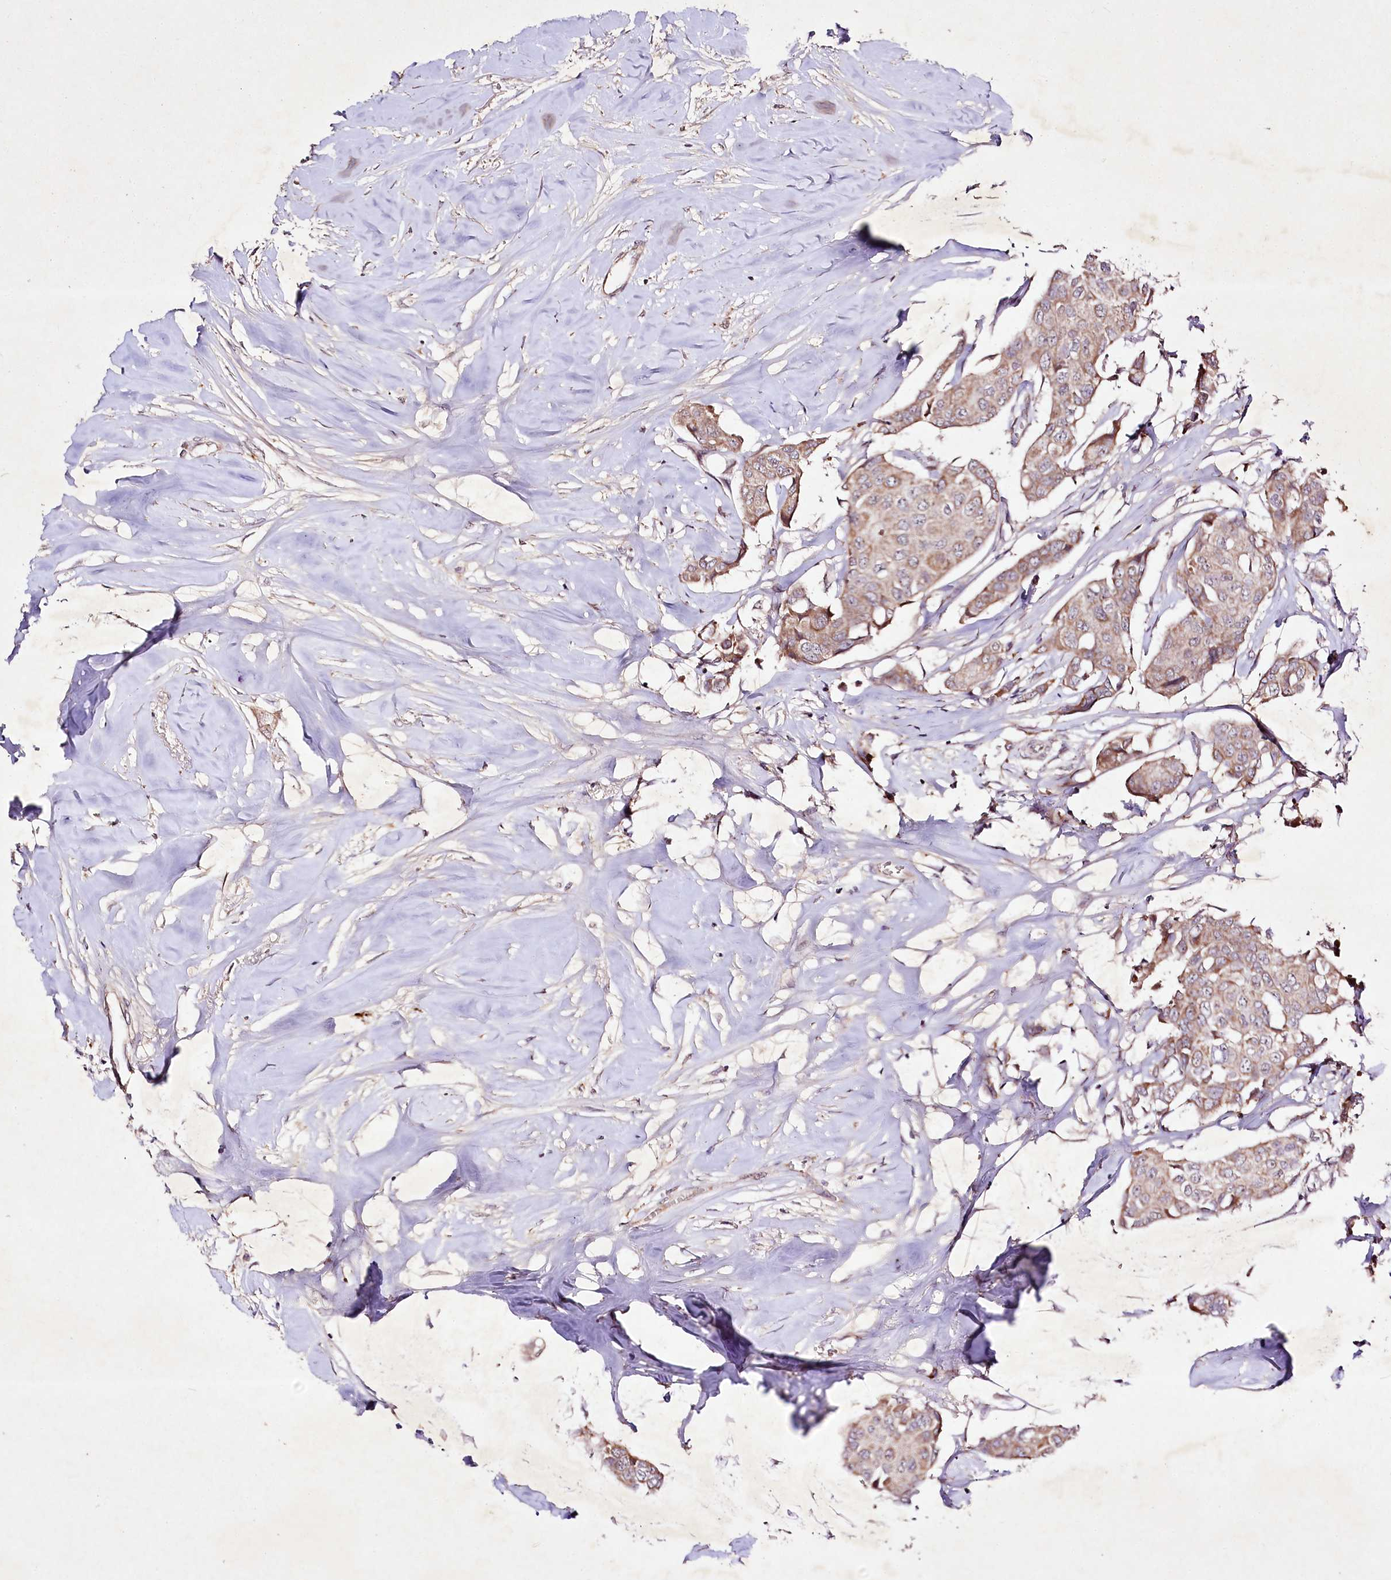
{"staining": {"intensity": "weak", "quantity": ">75%", "location": "cytoplasmic/membranous"}, "tissue": "breast cancer", "cell_type": "Tumor cells", "image_type": "cancer", "snomed": [{"axis": "morphology", "description": "Duct carcinoma"}, {"axis": "topography", "description": "Breast"}], "caption": "This micrograph reveals breast infiltrating ductal carcinoma stained with immunohistochemistry (IHC) to label a protein in brown. The cytoplasmic/membranous of tumor cells show weak positivity for the protein. Nuclei are counter-stained blue.", "gene": "DMP1", "patient": {"sex": "female", "age": 80}}